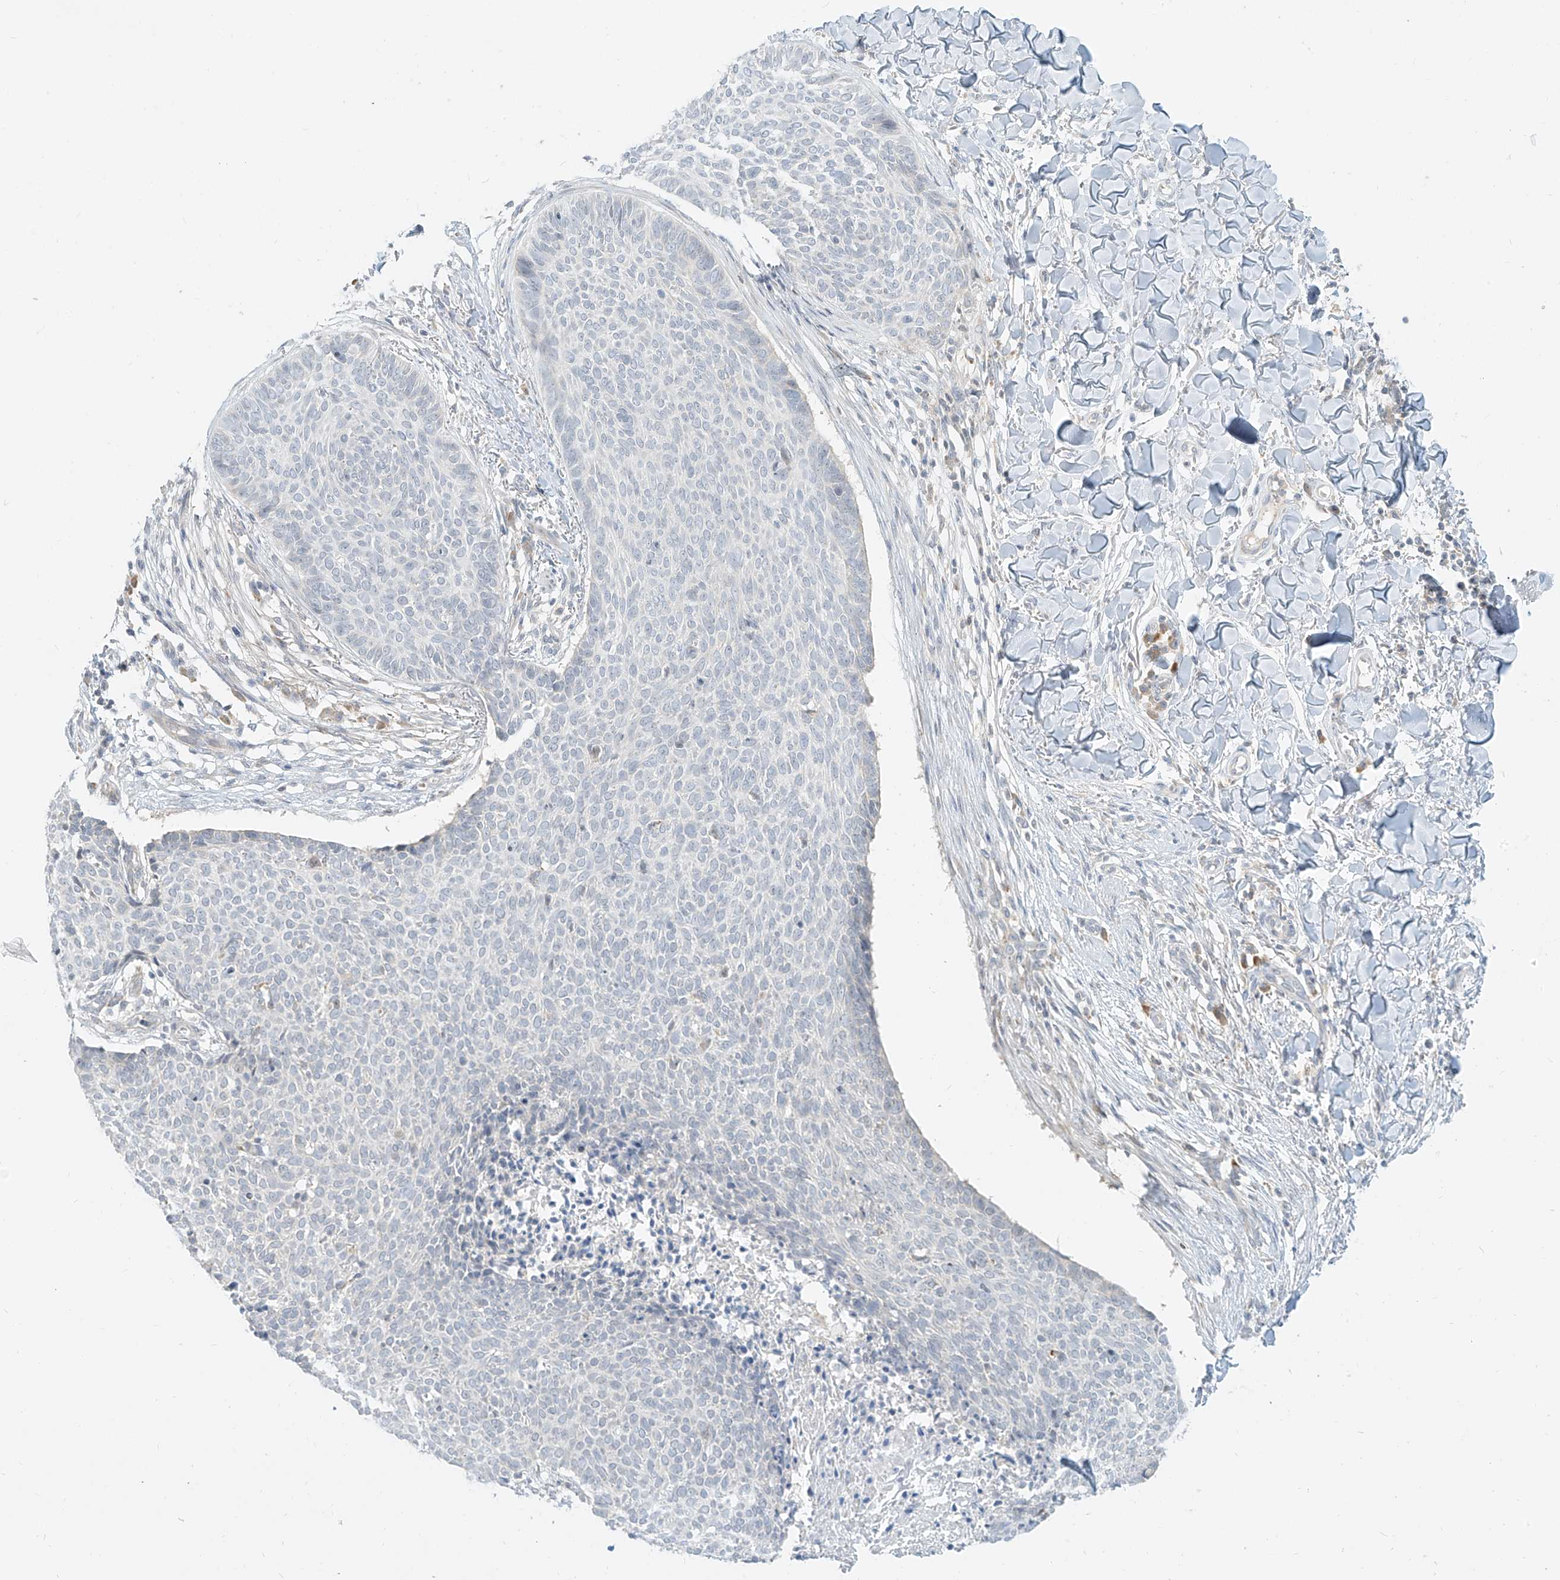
{"staining": {"intensity": "negative", "quantity": "none", "location": "none"}, "tissue": "skin cancer", "cell_type": "Tumor cells", "image_type": "cancer", "snomed": [{"axis": "morphology", "description": "Normal tissue, NOS"}, {"axis": "morphology", "description": "Basal cell carcinoma"}, {"axis": "topography", "description": "Skin"}], "caption": "Tumor cells are negative for protein expression in human skin cancer (basal cell carcinoma).", "gene": "C2orf42", "patient": {"sex": "male", "age": 50}}